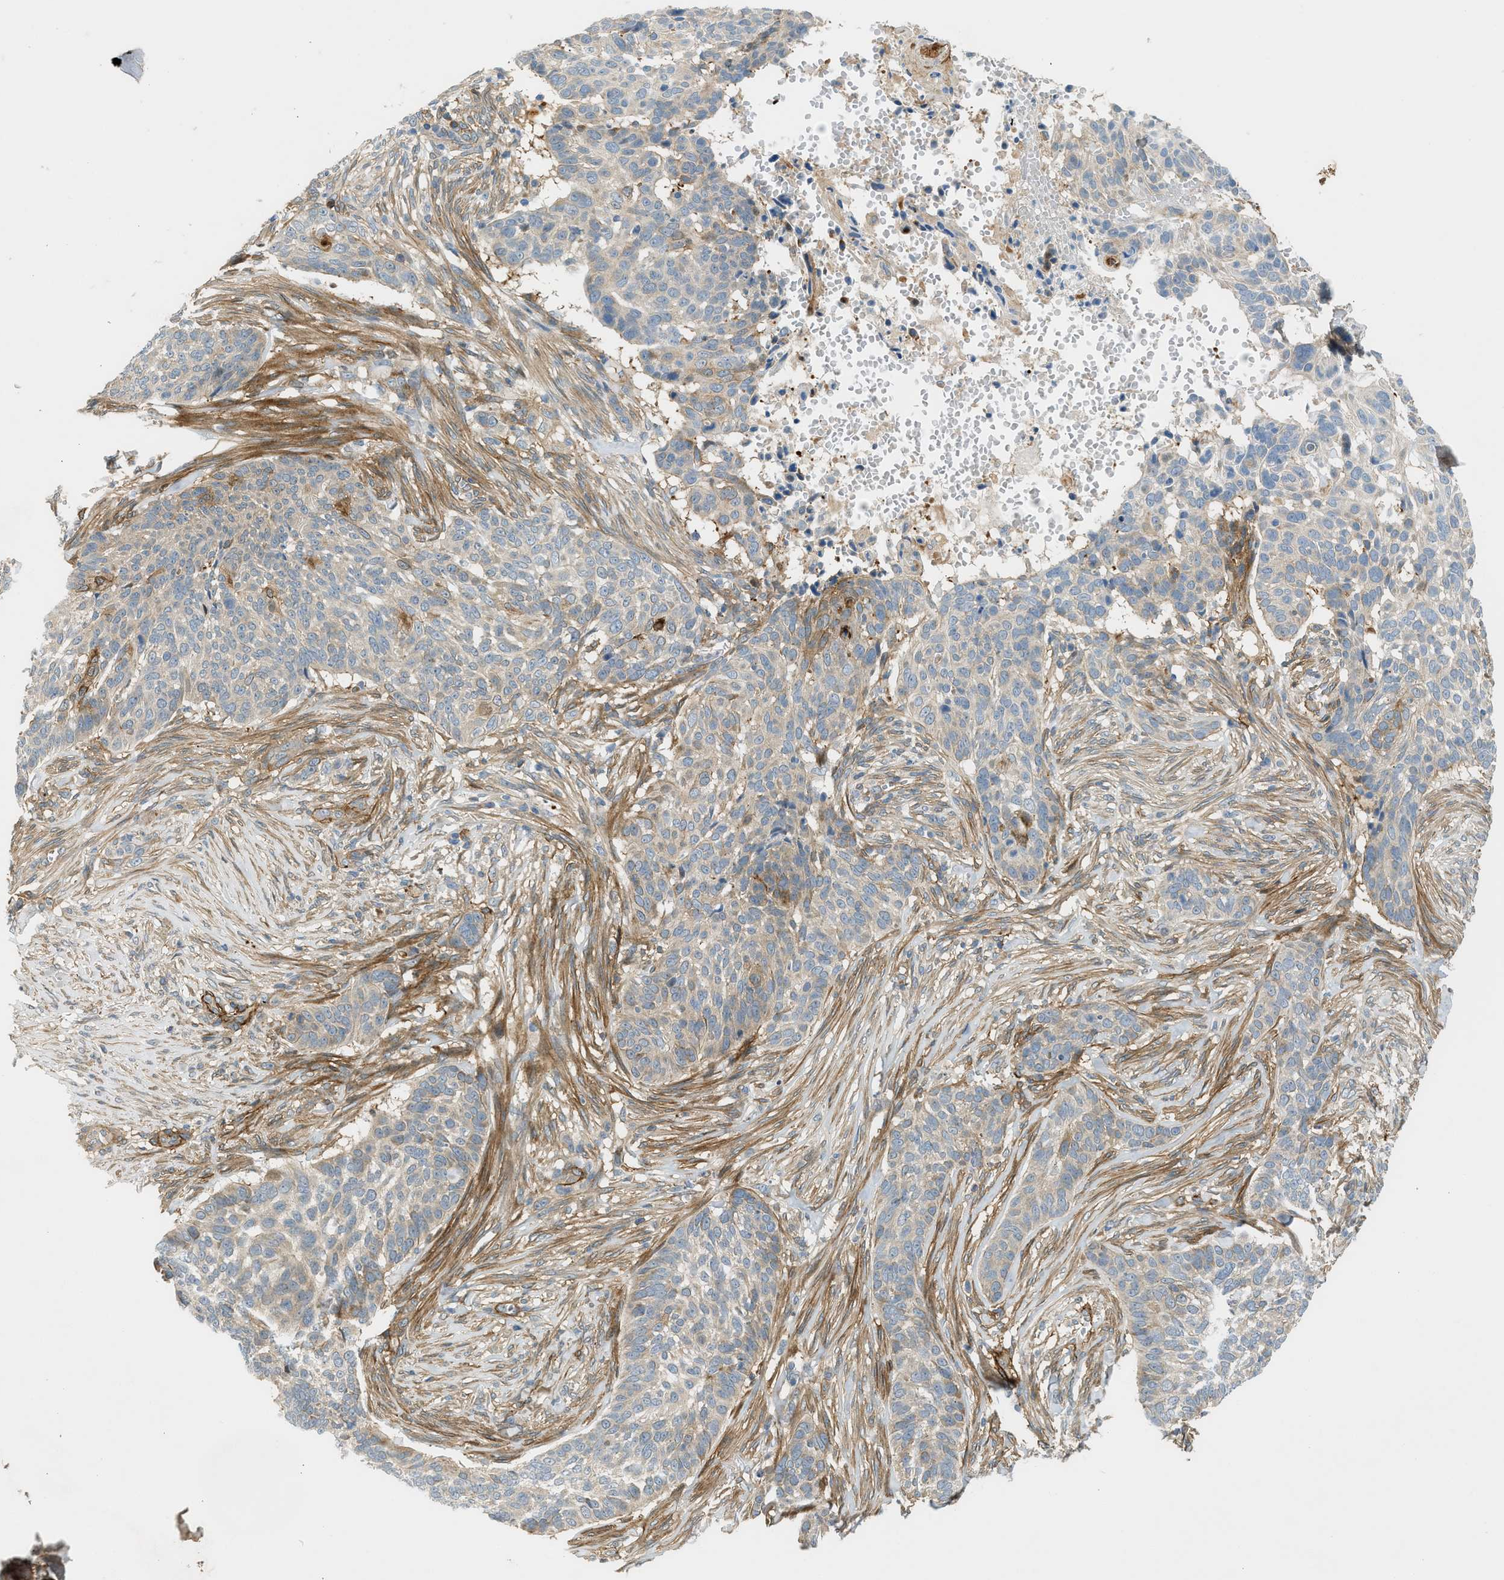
{"staining": {"intensity": "moderate", "quantity": "<25%", "location": "cytoplasmic/membranous"}, "tissue": "skin cancer", "cell_type": "Tumor cells", "image_type": "cancer", "snomed": [{"axis": "morphology", "description": "Basal cell carcinoma"}, {"axis": "topography", "description": "Skin"}], "caption": "A brown stain labels moderate cytoplasmic/membranous positivity of a protein in human skin basal cell carcinoma tumor cells.", "gene": "EDNRA", "patient": {"sex": "male", "age": 85}}